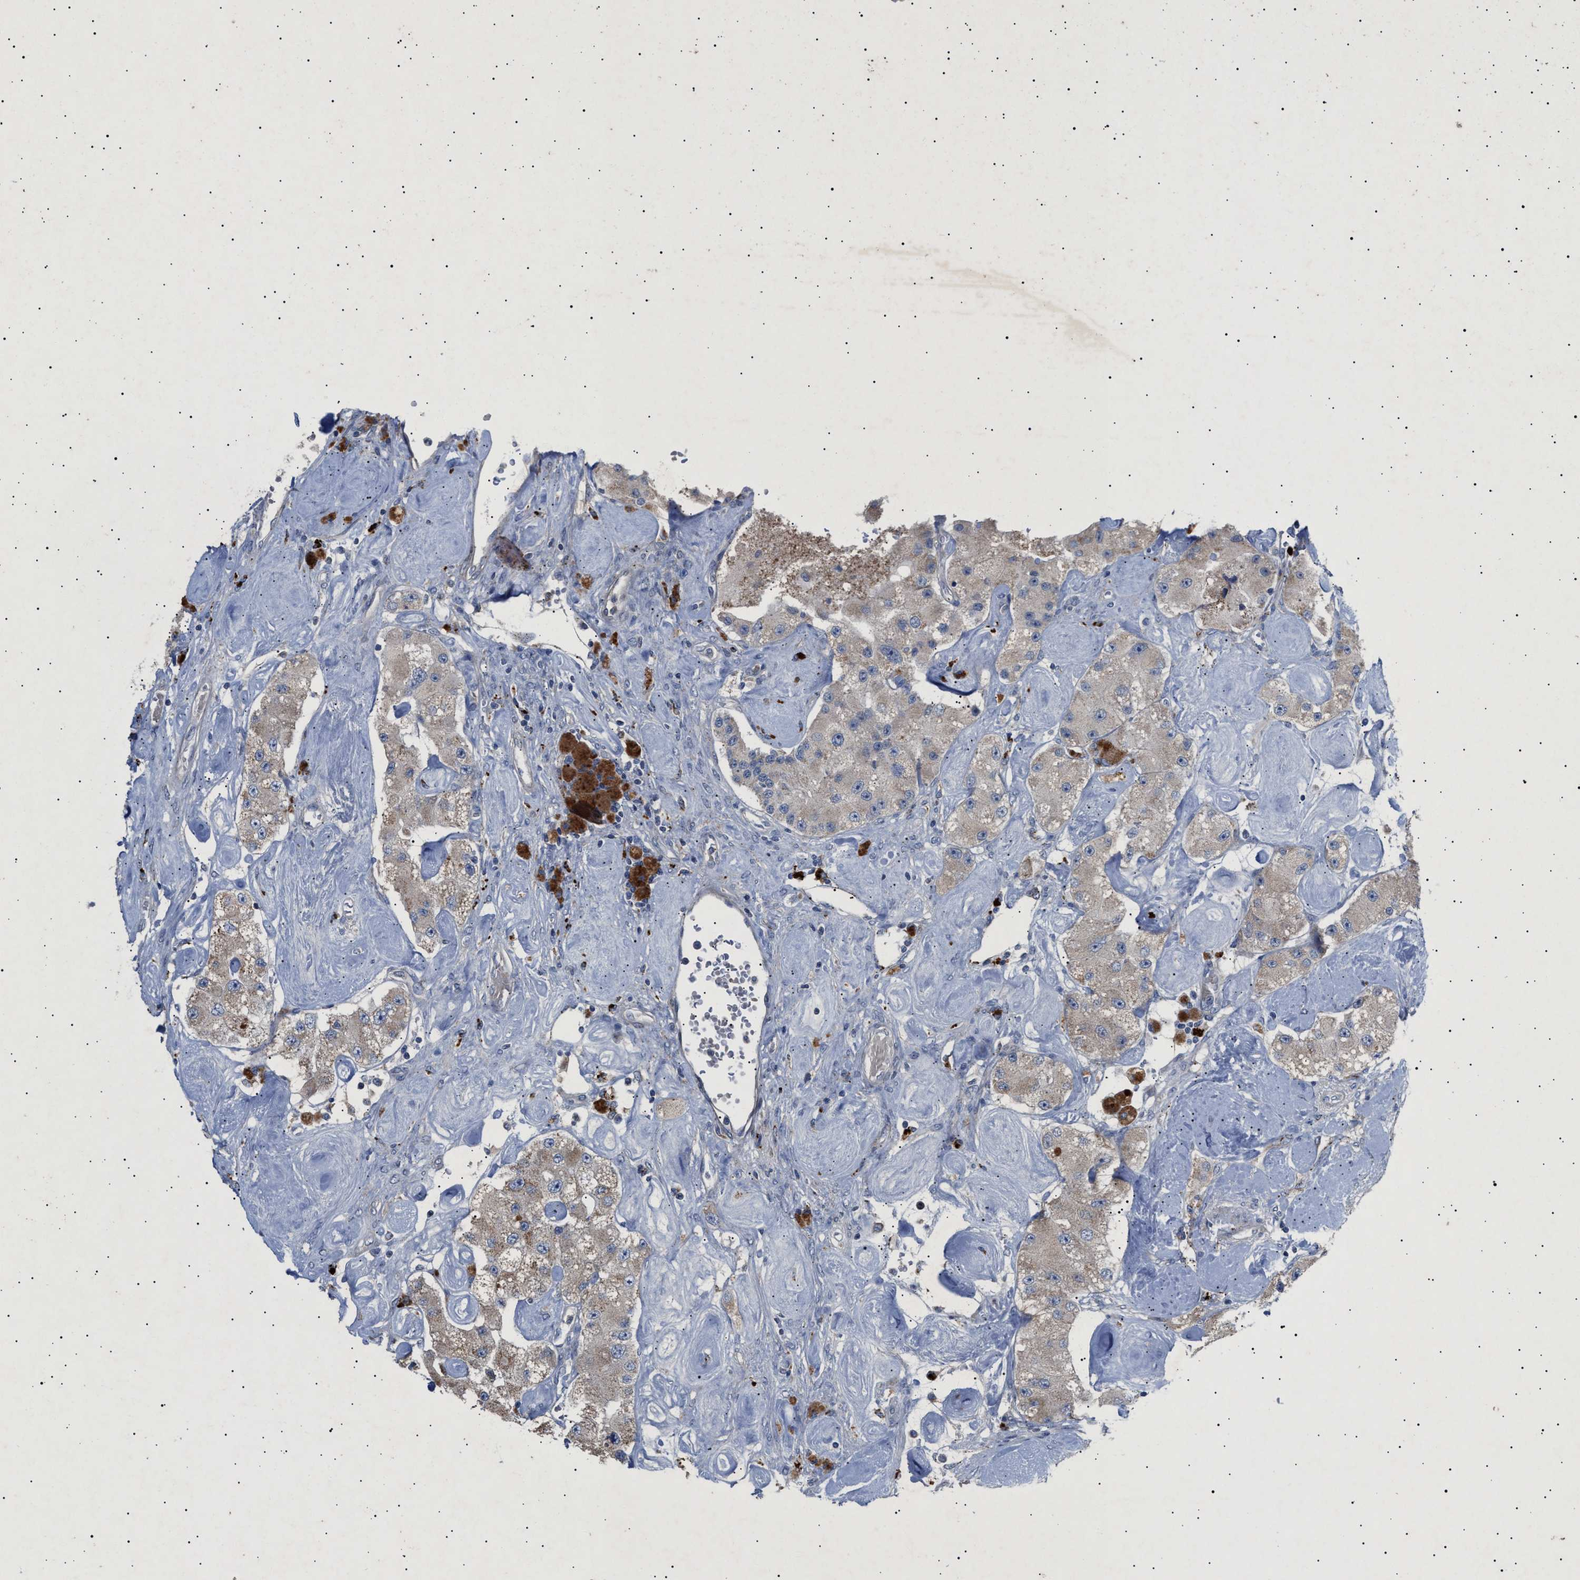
{"staining": {"intensity": "weak", "quantity": "<25%", "location": "cytoplasmic/membranous"}, "tissue": "carcinoid", "cell_type": "Tumor cells", "image_type": "cancer", "snomed": [{"axis": "morphology", "description": "Carcinoid, malignant, NOS"}, {"axis": "topography", "description": "Pancreas"}], "caption": "Immunohistochemical staining of human carcinoid shows no significant staining in tumor cells.", "gene": "SIRT5", "patient": {"sex": "male", "age": 41}}